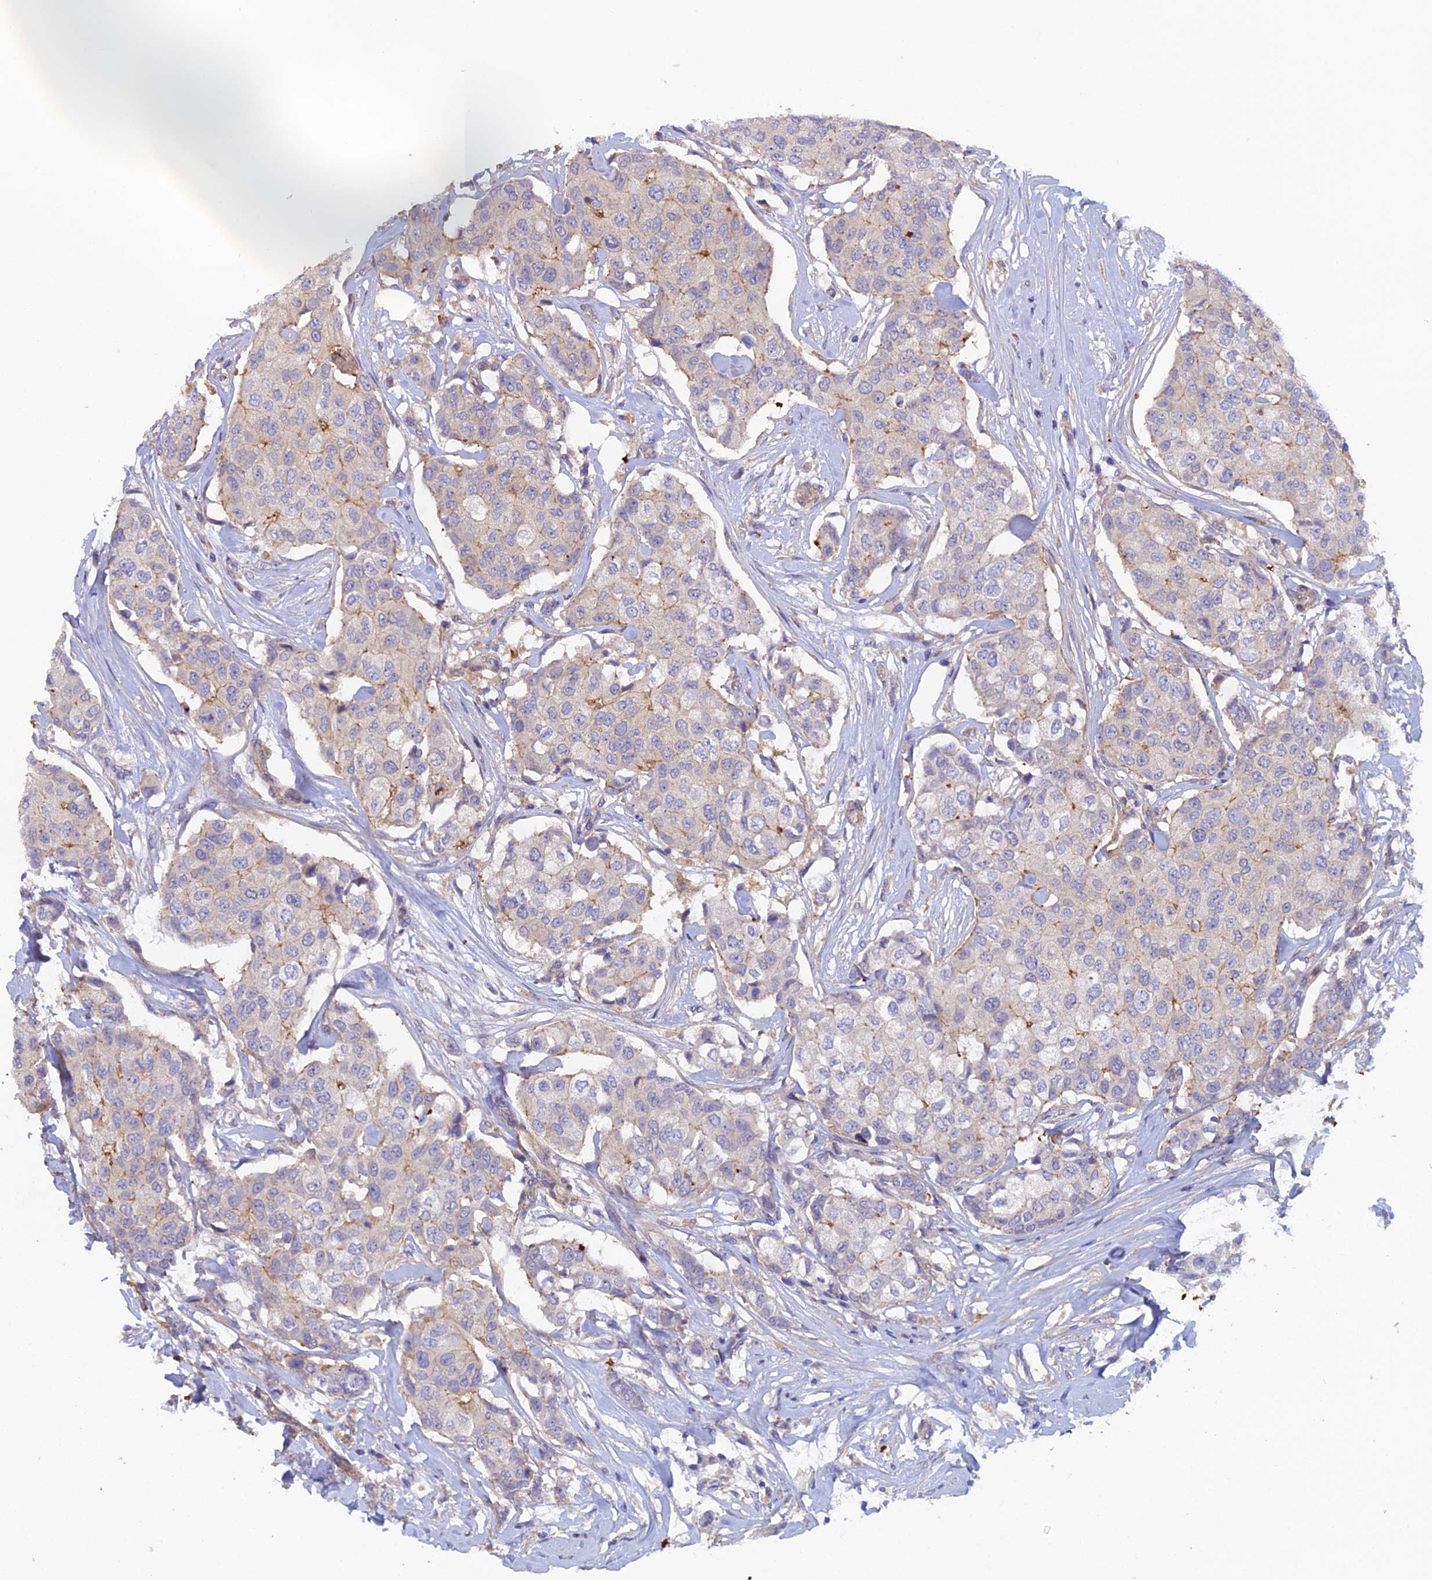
{"staining": {"intensity": "negative", "quantity": "none", "location": "none"}, "tissue": "breast cancer", "cell_type": "Tumor cells", "image_type": "cancer", "snomed": [{"axis": "morphology", "description": "Duct carcinoma"}, {"axis": "topography", "description": "Breast"}], "caption": "IHC photomicrograph of human breast infiltrating ductal carcinoma stained for a protein (brown), which shows no positivity in tumor cells.", "gene": "FZR1", "patient": {"sex": "female", "age": 80}}